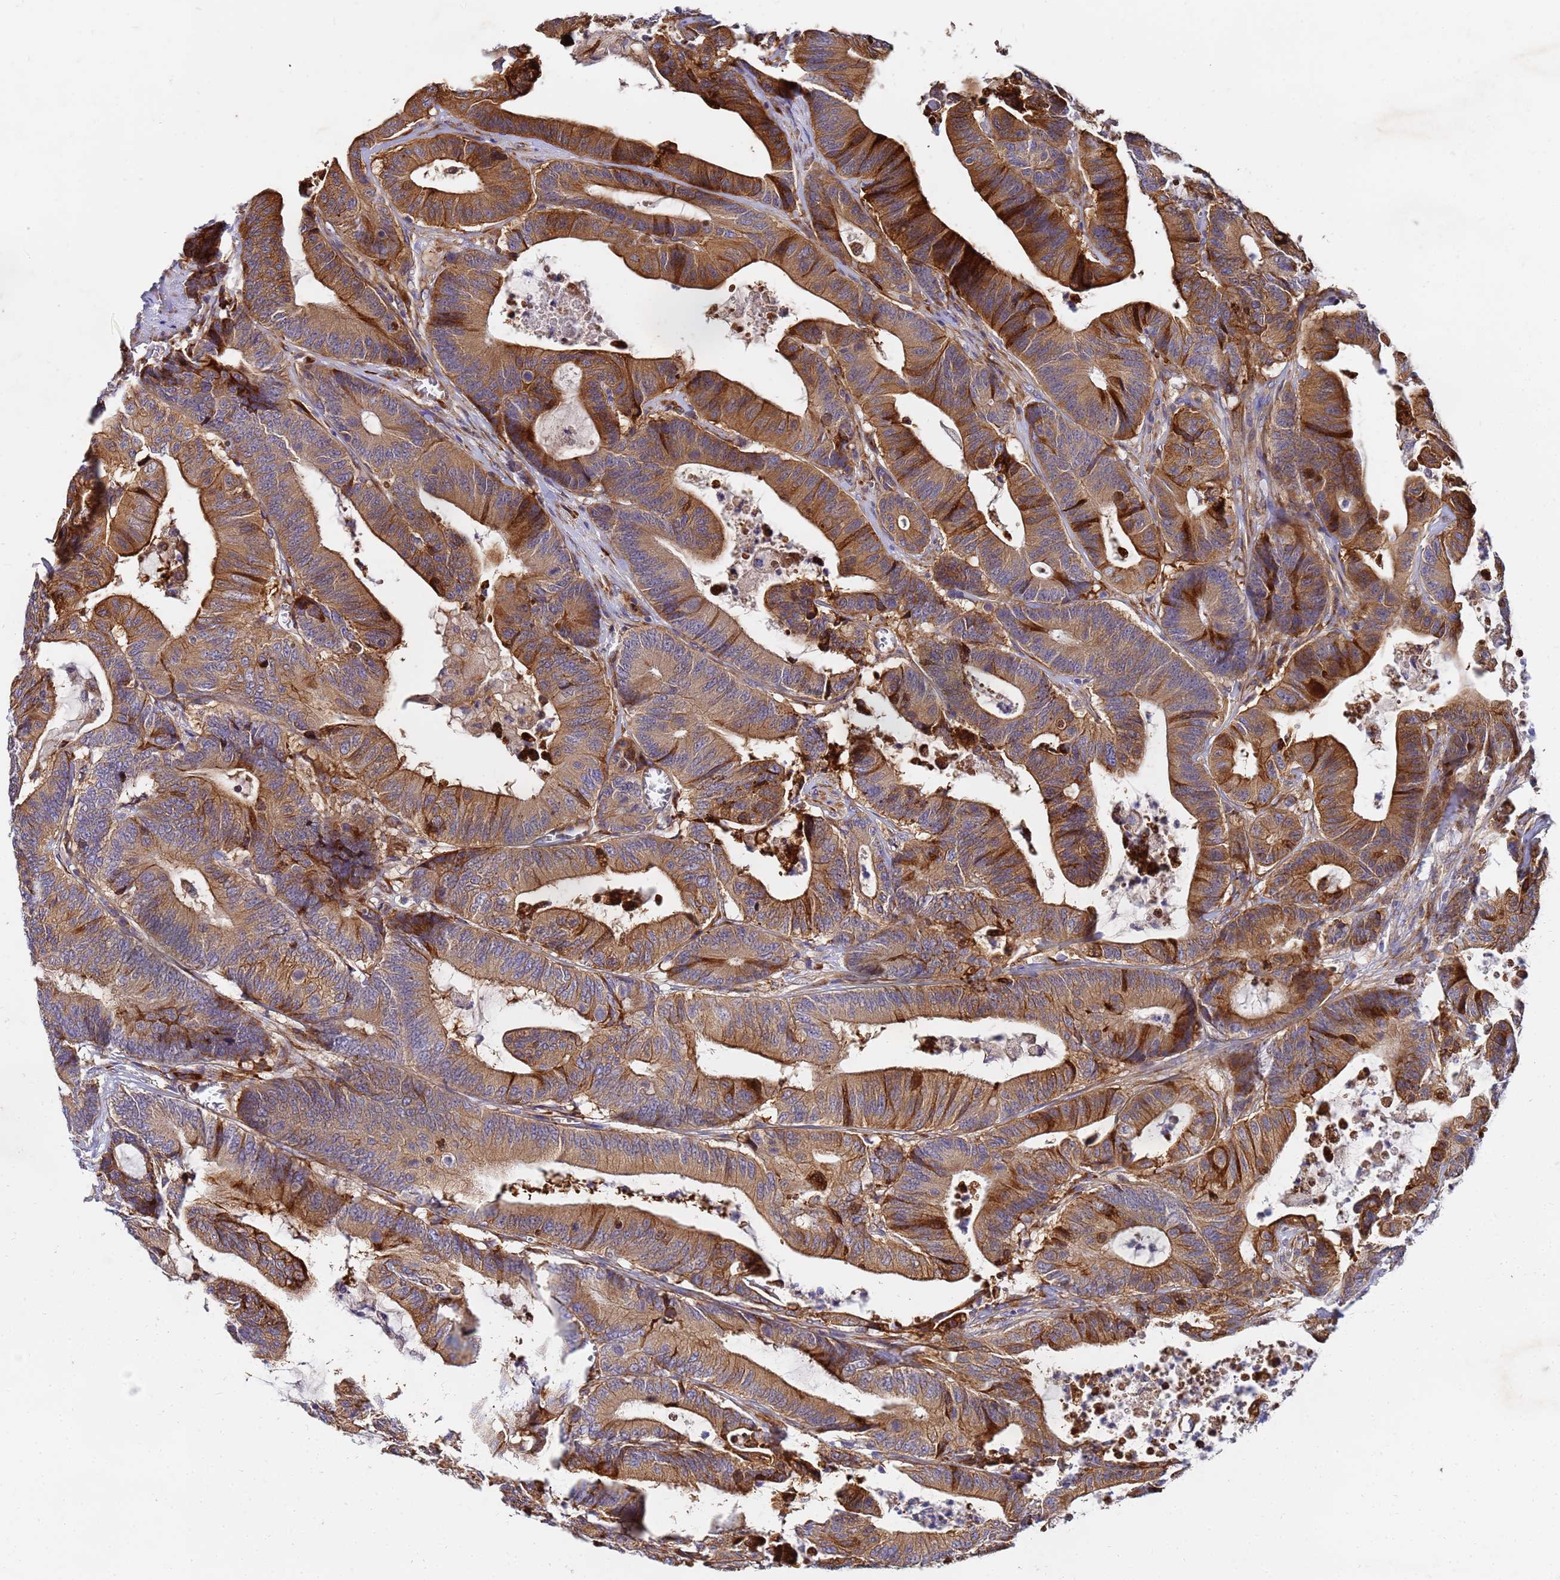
{"staining": {"intensity": "moderate", "quantity": ">75%", "location": "cytoplasmic/membranous"}, "tissue": "colorectal cancer", "cell_type": "Tumor cells", "image_type": "cancer", "snomed": [{"axis": "morphology", "description": "Adenocarcinoma, NOS"}, {"axis": "topography", "description": "Colon"}], "caption": "IHC of human colorectal cancer exhibits medium levels of moderate cytoplasmic/membranous positivity in about >75% of tumor cells. (Stains: DAB in brown, nuclei in blue, Microscopy: brightfield microscopy at high magnification).", "gene": "POM121", "patient": {"sex": "female", "age": 84}}